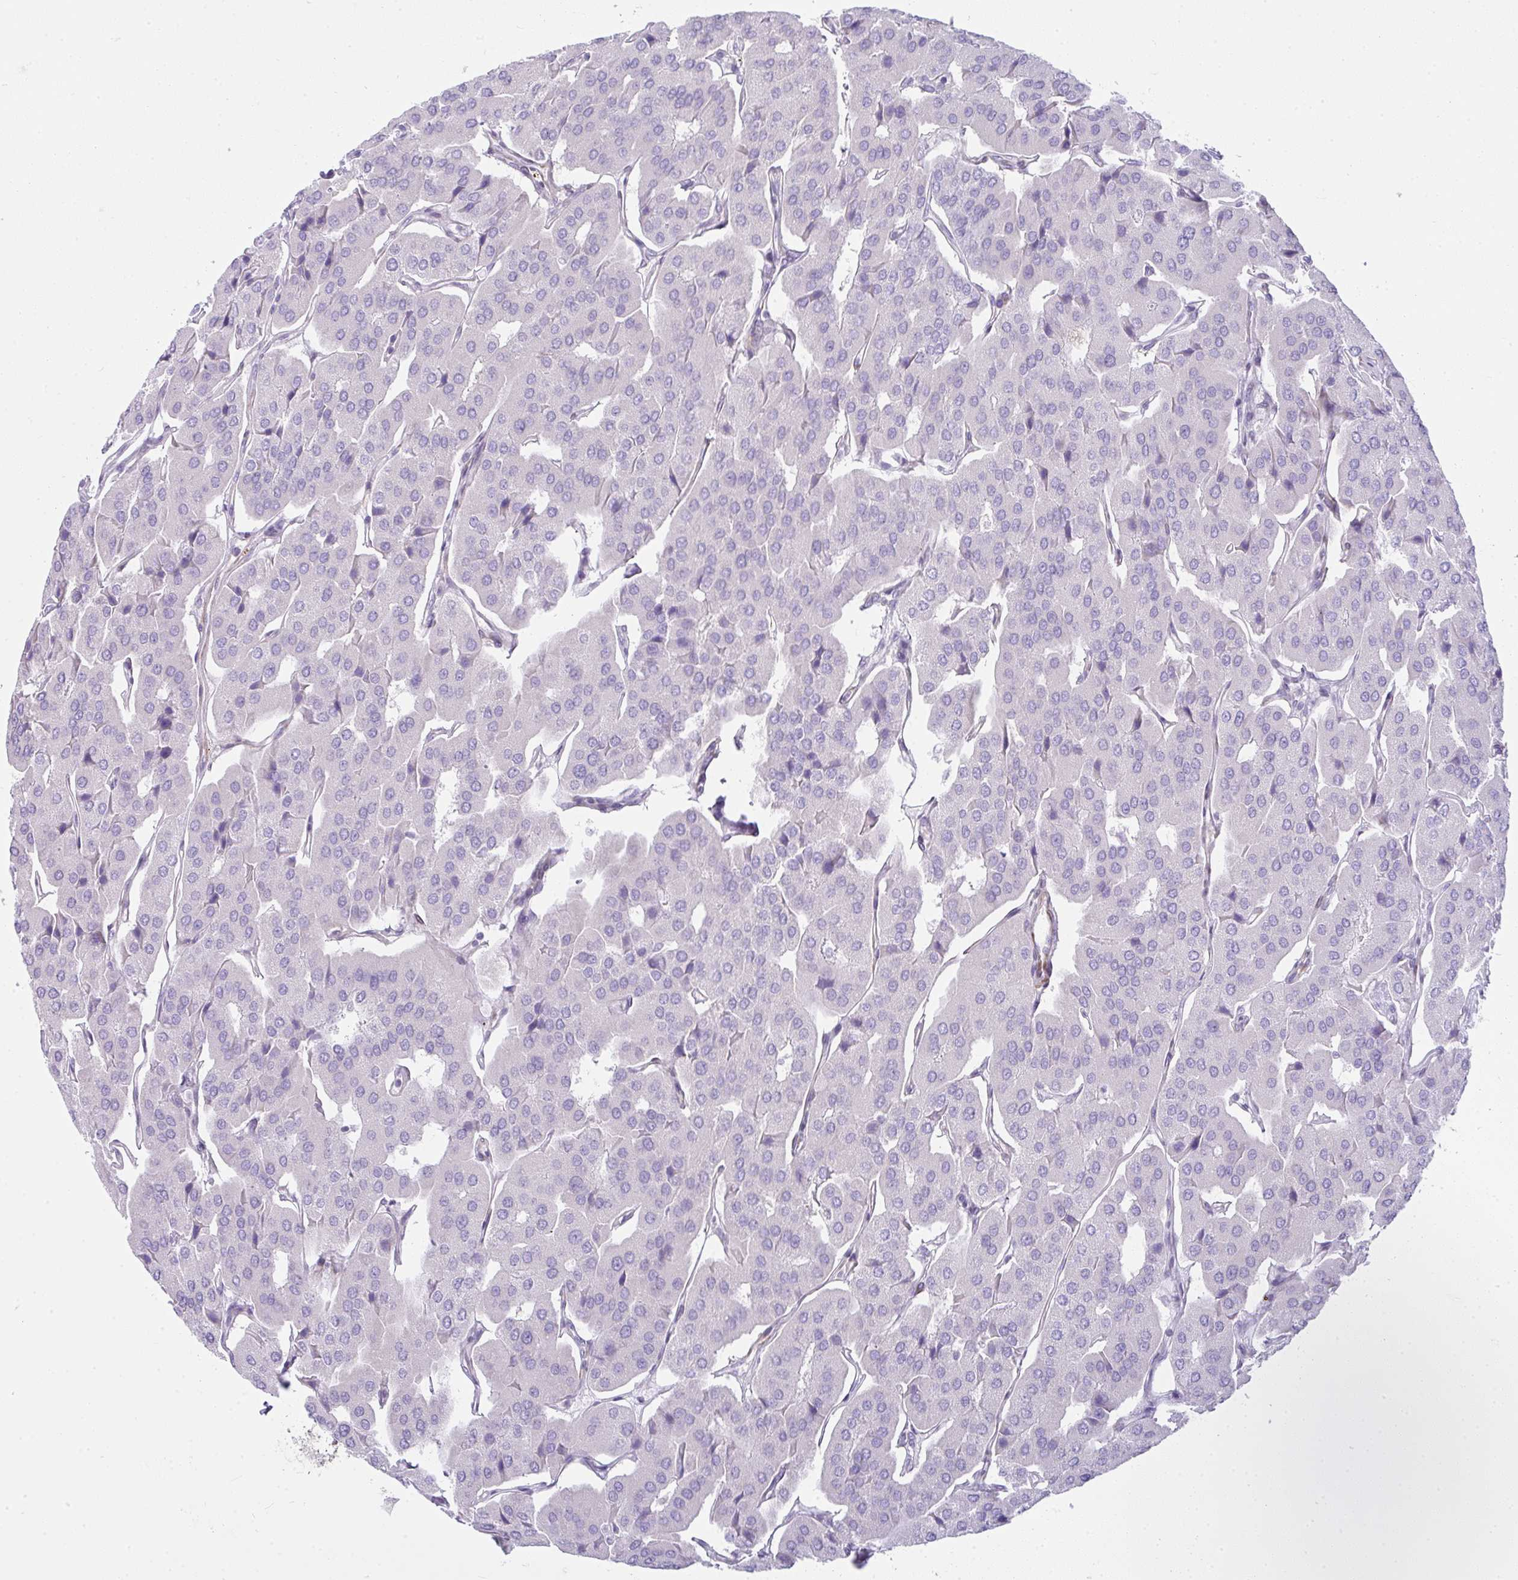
{"staining": {"intensity": "negative", "quantity": "none", "location": "none"}, "tissue": "parathyroid gland", "cell_type": "Glandular cells", "image_type": "normal", "snomed": [{"axis": "morphology", "description": "Normal tissue, NOS"}, {"axis": "morphology", "description": "Adenoma, NOS"}, {"axis": "topography", "description": "Parathyroid gland"}], "caption": "An IHC image of benign parathyroid gland is shown. There is no staining in glandular cells of parathyroid gland.", "gene": "CDRT15", "patient": {"sex": "female", "age": 86}}